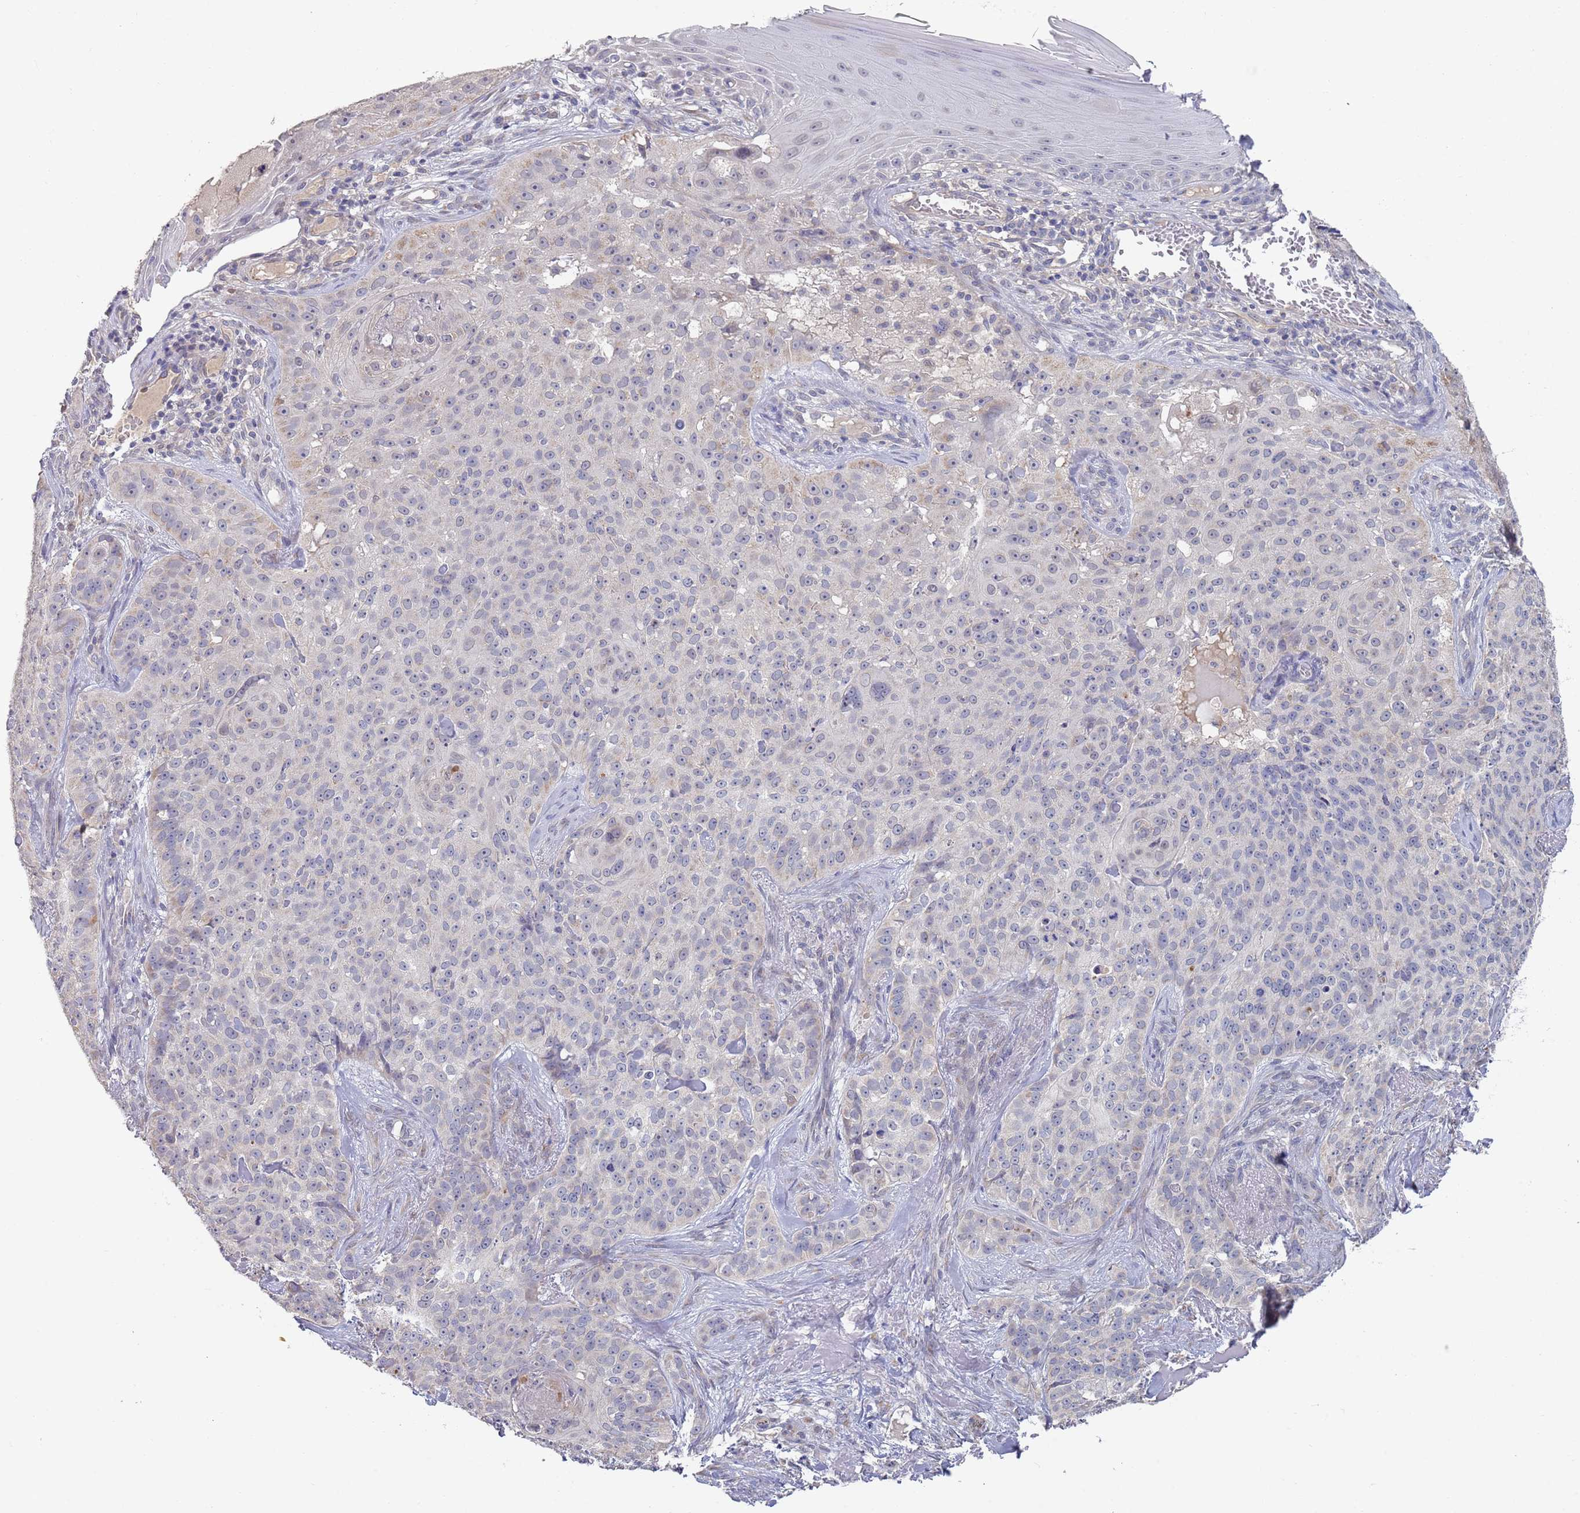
{"staining": {"intensity": "negative", "quantity": "none", "location": "none"}, "tissue": "skin cancer", "cell_type": "Tumor cells", "image_type": "cancer", "snomed": [{"axis": "morphology", "description": "Basal cell carcinoma"}, {"axis": "topography", "description": "Skin"}], "caption": "Immunohistochemistry (IHC) image of basal cell carcinoma (skin) stained for a protein (brown), which displays no positivity in tumor cells. (IHC, brightfield microscopy, high magnification).", "gene": "B4GALT4", "patient": {"sex": "female", "age": 92}}